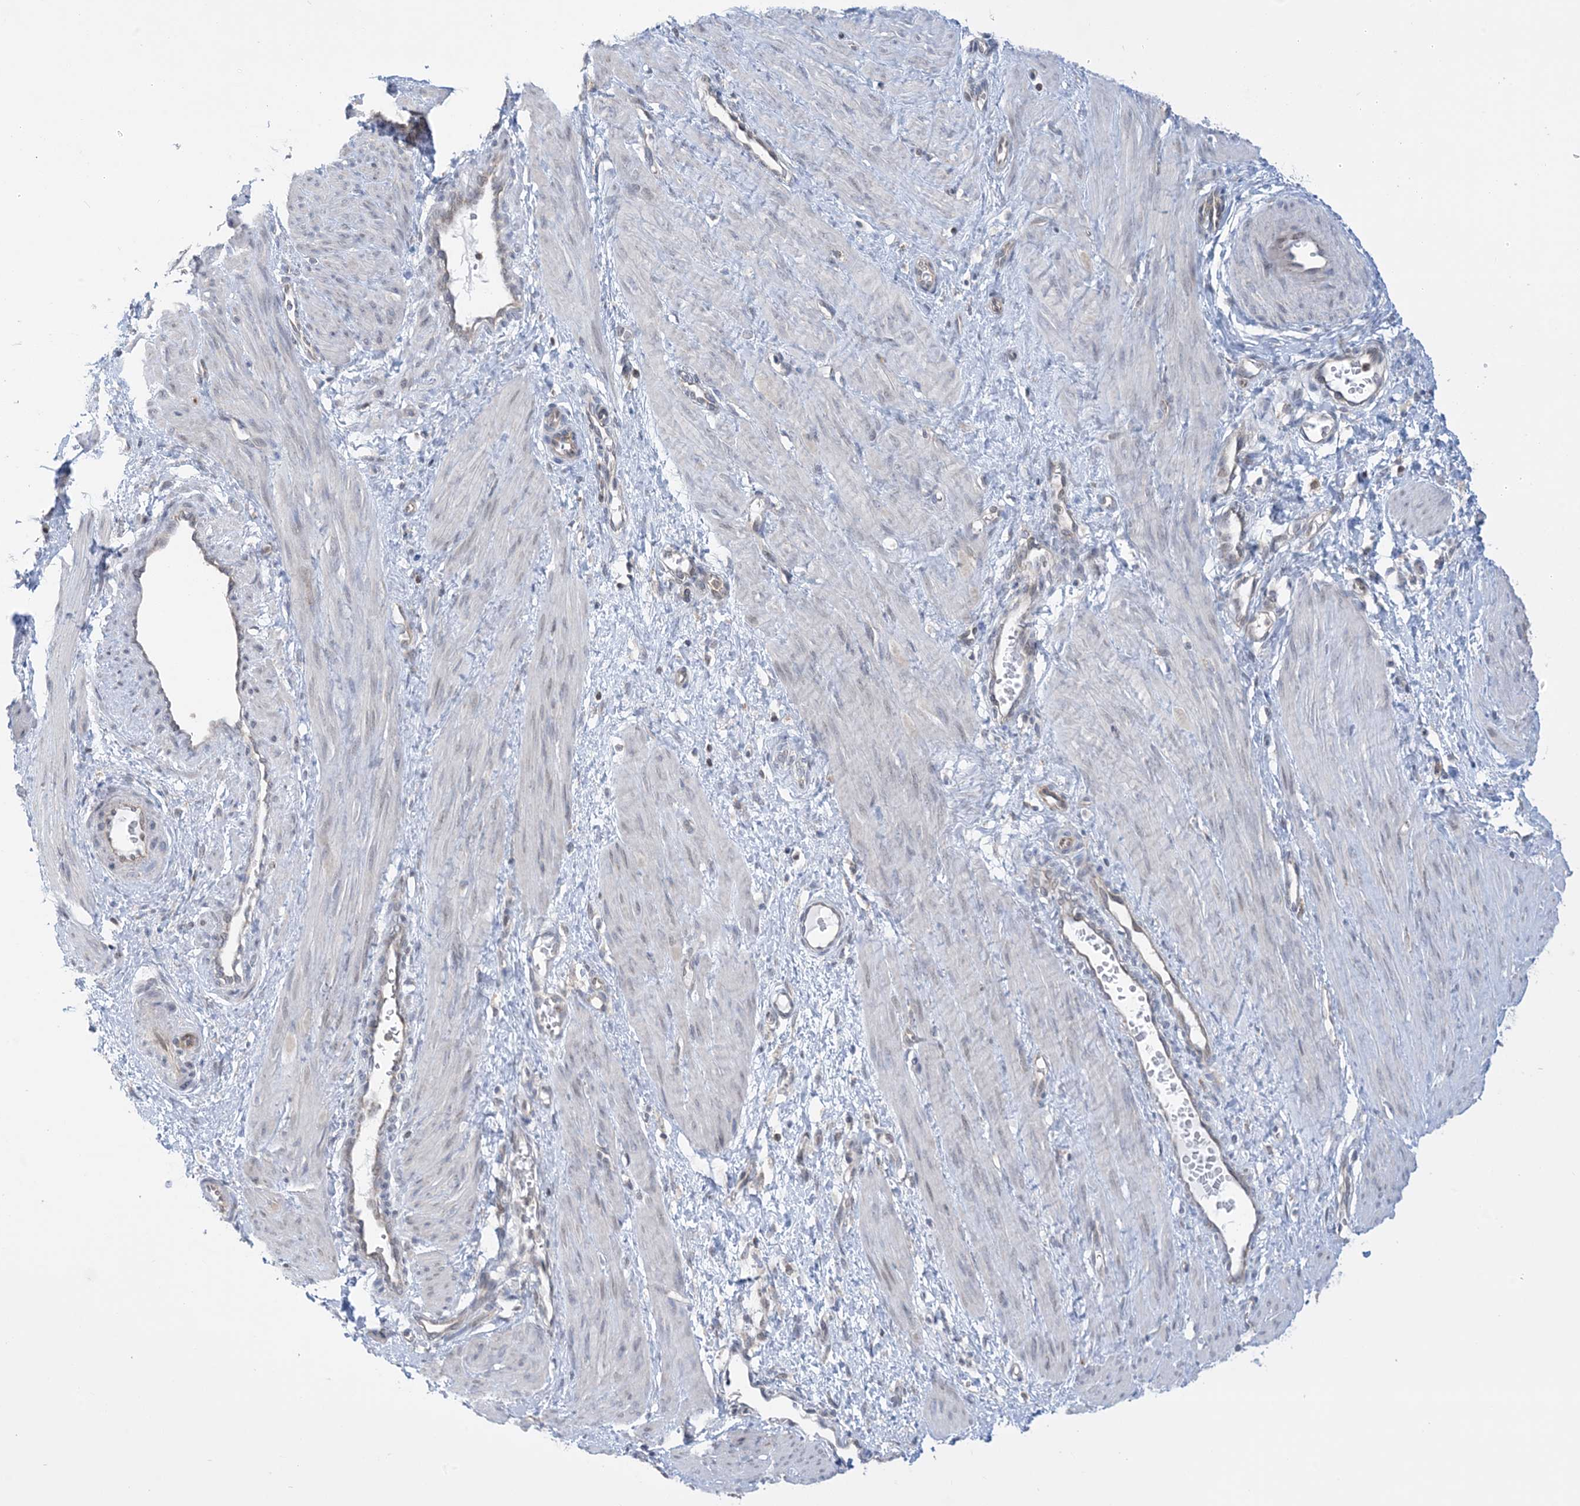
{"staining": {"intensity": "negative", "quantity": "none", "location": "none"}, "tissue": "smooth muscle", "cell_type": "Smooth muscle cells", "image_type": "normal", "snomed": [{"axis": "morphology", "description": "Normal tissue, NOS"}, {"axis": "topography", "description": "Endometrium"}], "caption": "IHC micrograph of normal smooth muscle: human smooth muscle stained with DAB (3,3'-diaminobenzidine) demonstrates no significant protein staining in smooth muscle cells. (Brightfield microscopy of DAB (3,3'-diaminobenzidine) IHC at high magnification).", "gene": "CASP4", "patient": {"sex": "female", "age": 33}}